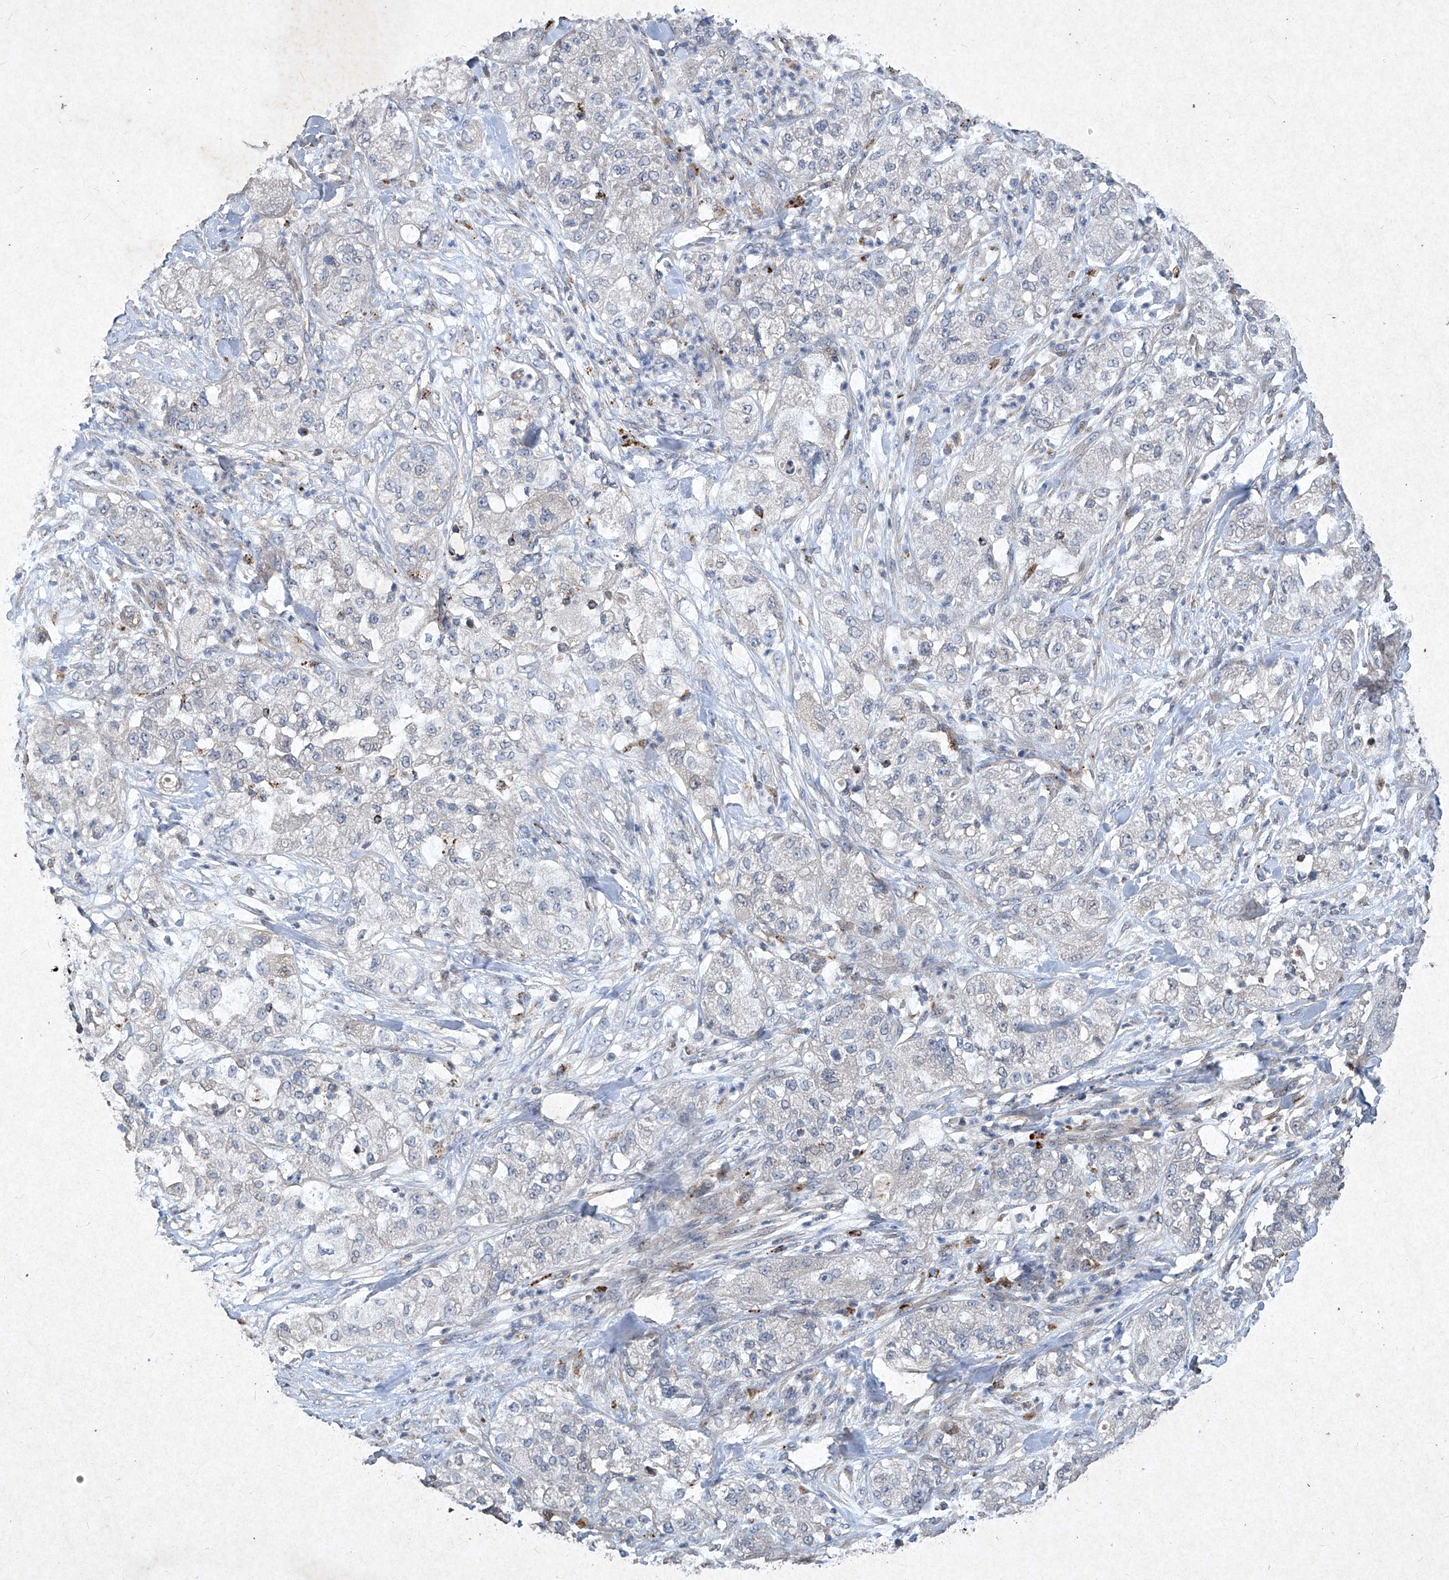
{"staining": {"intensity": "negative", "quantity": "none", "location": "none"}, "tissue": "pancreatic cancer", "cell_type": "Tumor cells", "image_type": "cancer", "snomed": [{"axis": "morphology", "description": "Adenocarcinoma, NOS"}, {"axis": "topography", "description": "Pancreas"}], "caption": "Immunohistochemistry (IHC) photomicrograph of neoplastic tissue: human adenocarcinoma (pancreatic) stained with DAB (3,3'-diaminobenzidine) exhibits no significant protein staining in tumor cells.", "gene": "MED16", "patient": {"sex": "female", "age": 78}}